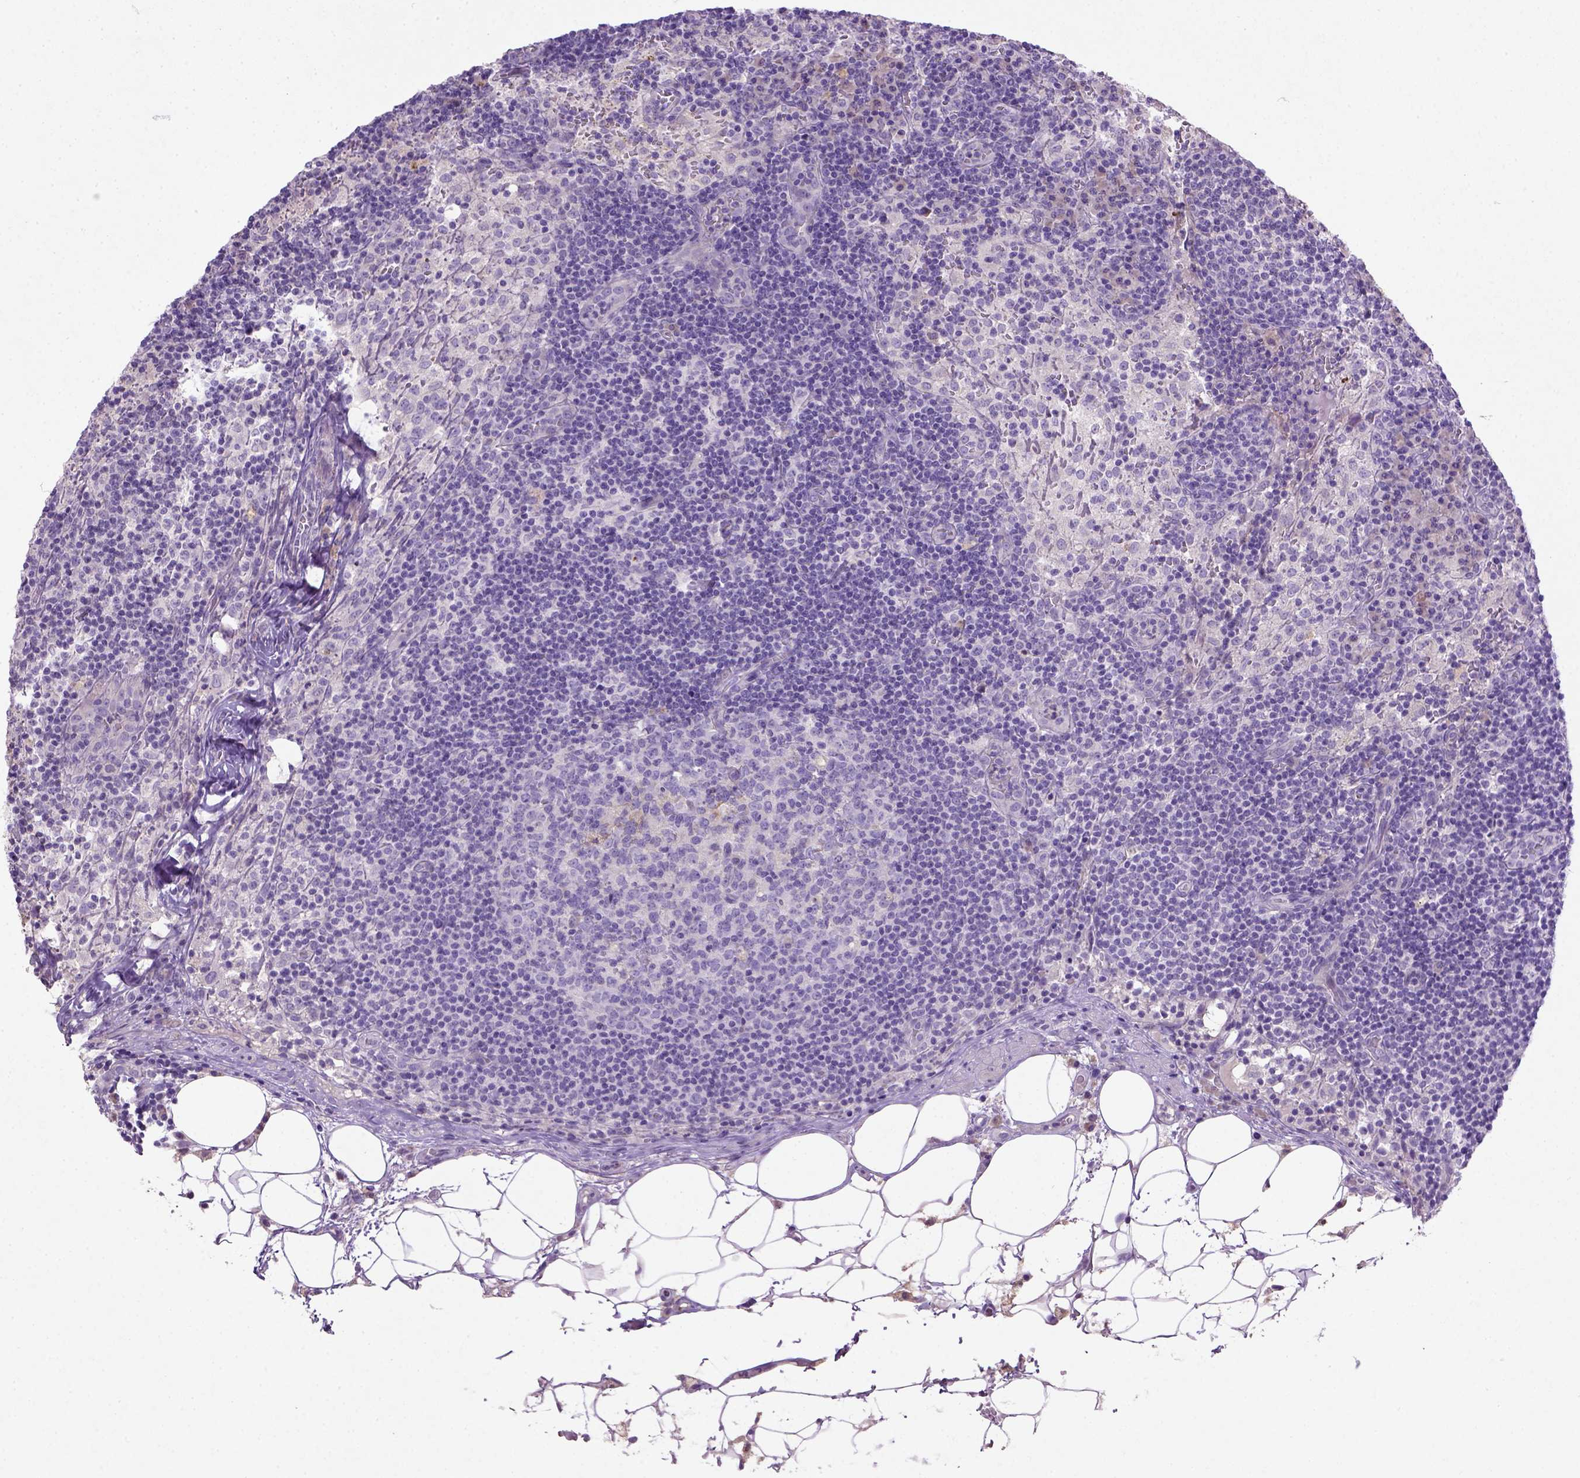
{"staining": {"intensity": "negative", "quantity": "none", "location": "none"}, "tissue": "lymph node", "cell_type": "Germinal center cells", "image_type": "normal", "snomed": [{"axis": "morphology", "description": "Normal tissue, NOS"}, {"axis": "topography", "description": "Lymph node"}], "caption": "This is a micrograph of immunohistochemistry (IHC) staining of normal lymph node, which shows no expression in germinal center cells. (IHC, brightfield microscopy, high magnification).", "gene": "NUDT2", "patient": {"sex": "male", "age": 62}}